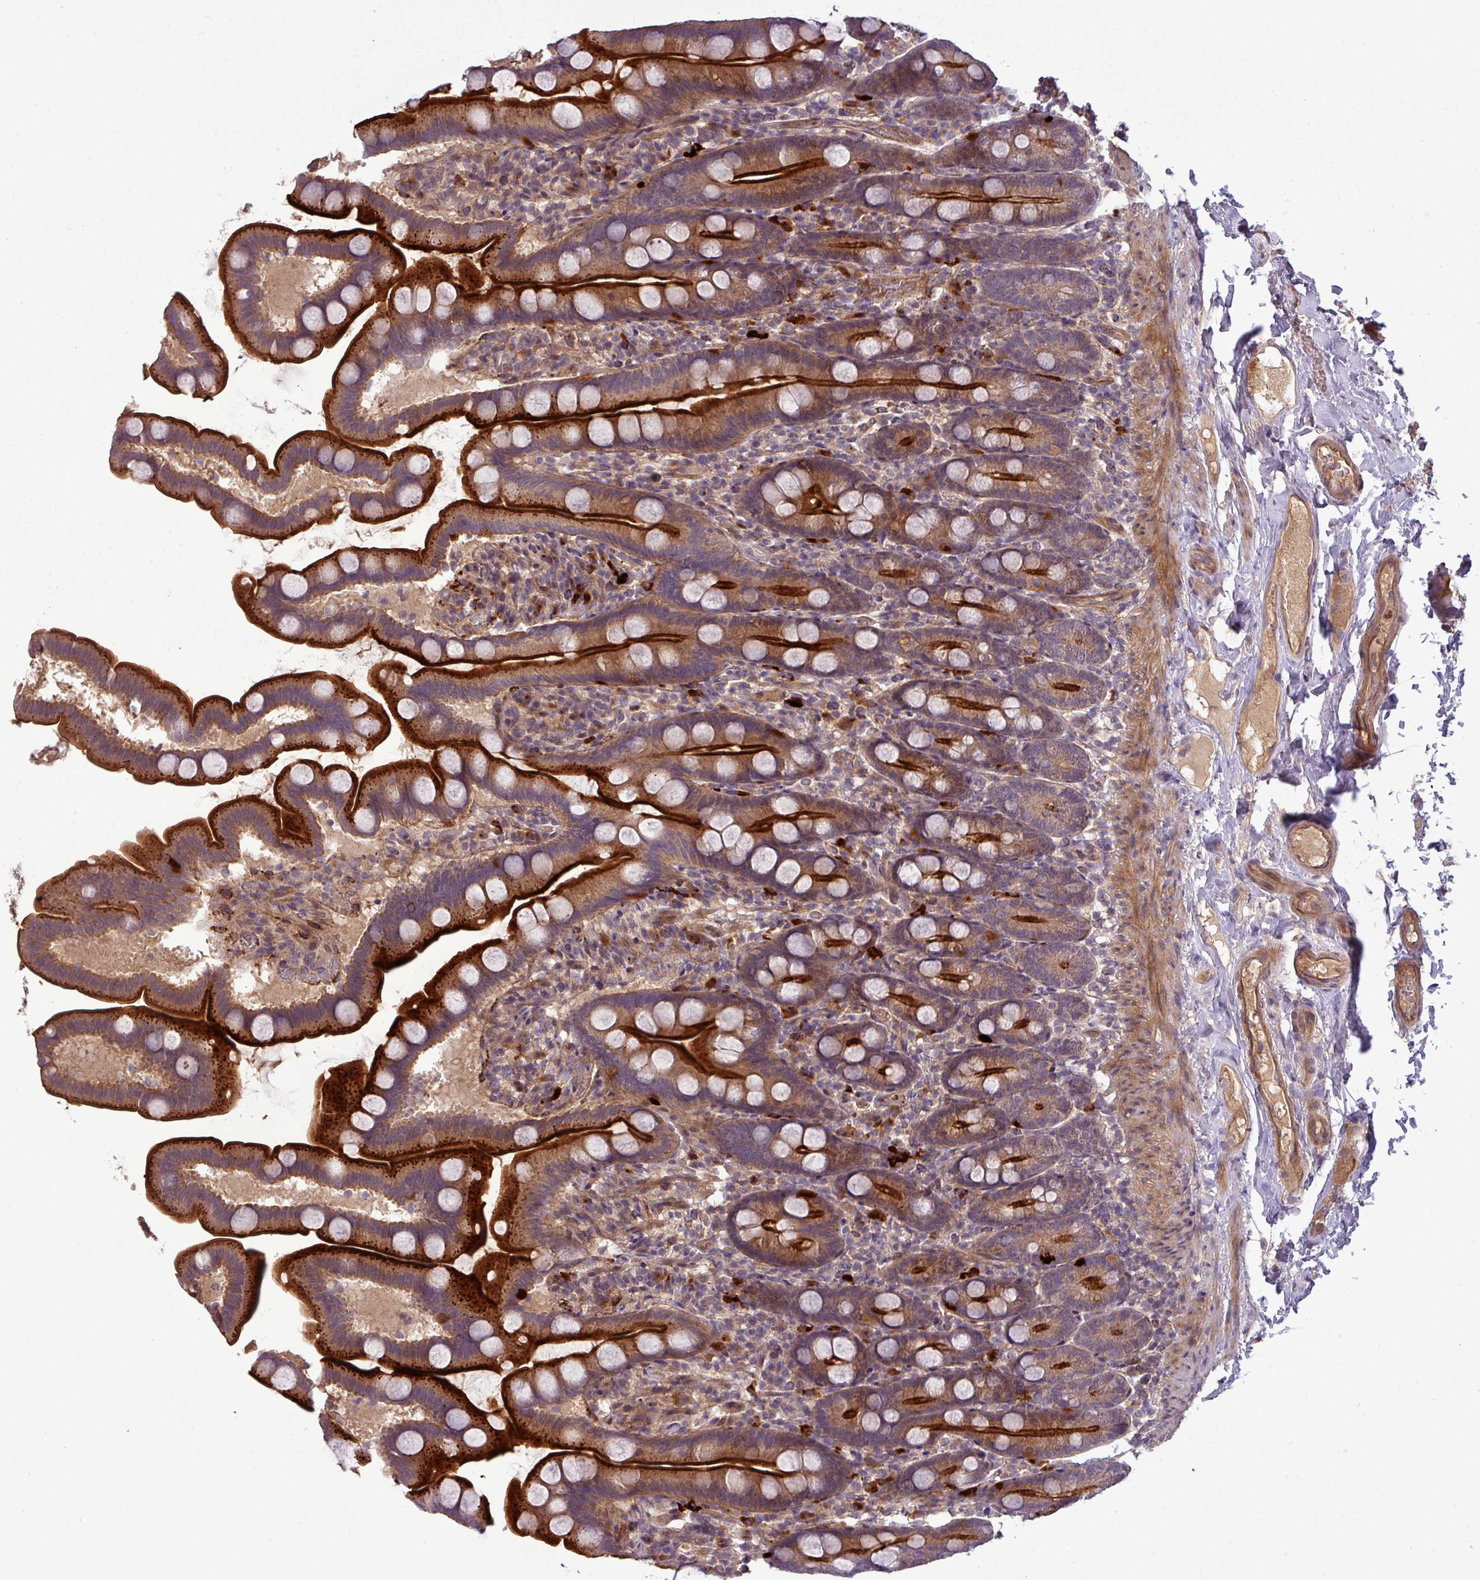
{"staining": {"intensity": "strong", "quantity": "25%-75%", "location": "cytoplasmic/membranous"}, "tissue": "small intestine", "cell_type": "Glandular cells", "image_type": "normal", "snomed": [{"axis": "morphology", "description": "Normal tissue, NOS"}, {"axis": "topography", "description": "Small intestine"}], "caption": "This is a histology image of immunohistochemistry (IHC) staining of unremarkable small intestine, which shows strong expression in the cytoplasmic/membranous of glandular cells.", "gene": "PAPLN", "patient": {"sex": "female", "age": 68}}